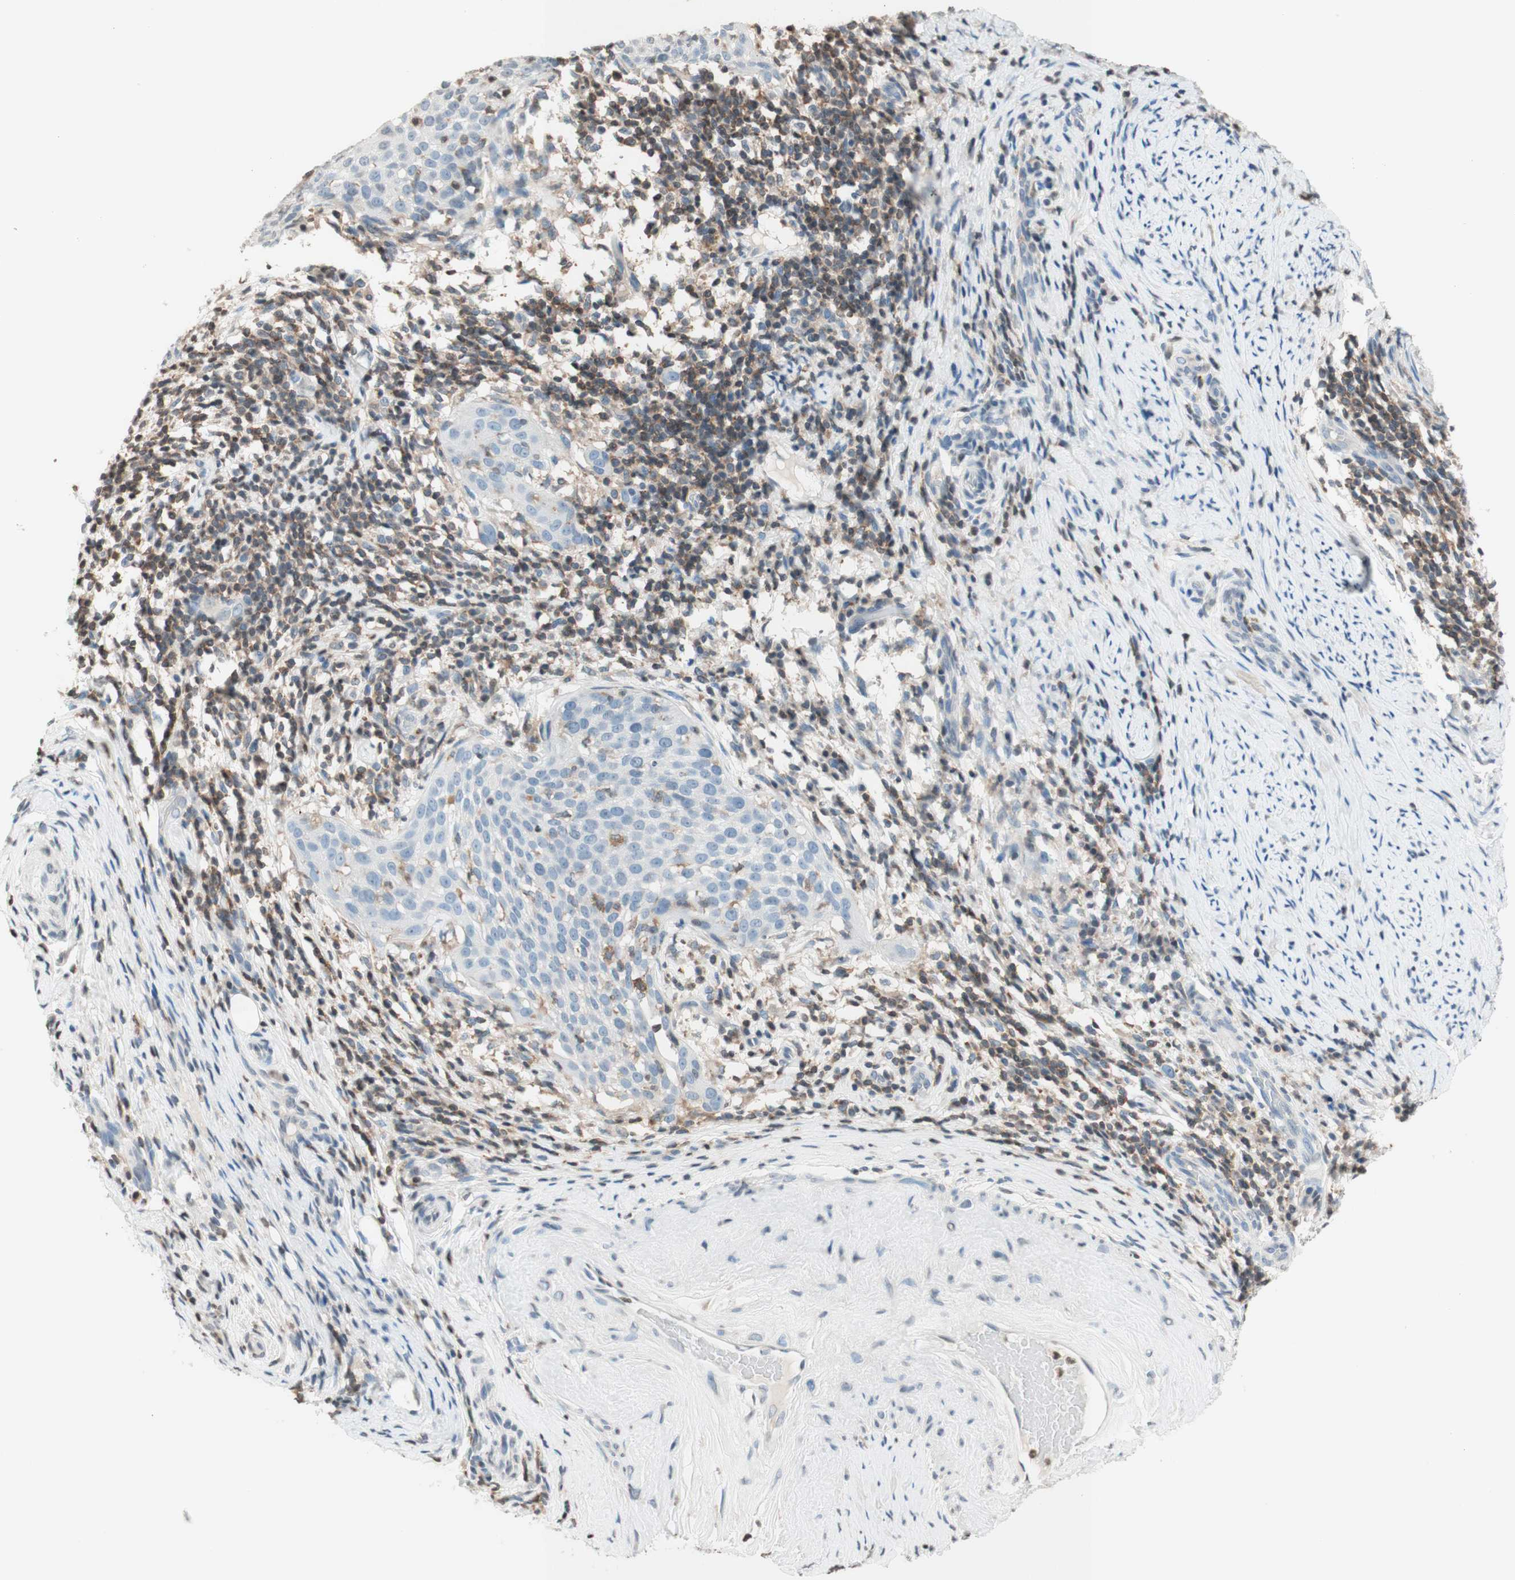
{"staining": {"intensity": "negative", "quantity": "none", "location": "none"}, "tissue": "cervical cancer", "cell_type": "Tumor cells", "image_type": "cancer", "snomed": [{"axis": "morphology", "description": "Squamous cell carcinoma, NOS"}, {"axis": "topography", "description": "Cervix"}], "caption": "Tumor cells are negative for brown protein staining in squamous cell carcinoma (cervical). Brightfield microscopy of IHC stained with DAB (brown) and hematoxylin (blue), captured at high magnification.", "gene": "WIPF1", "patient": {"sex": "female", "age": 51}}